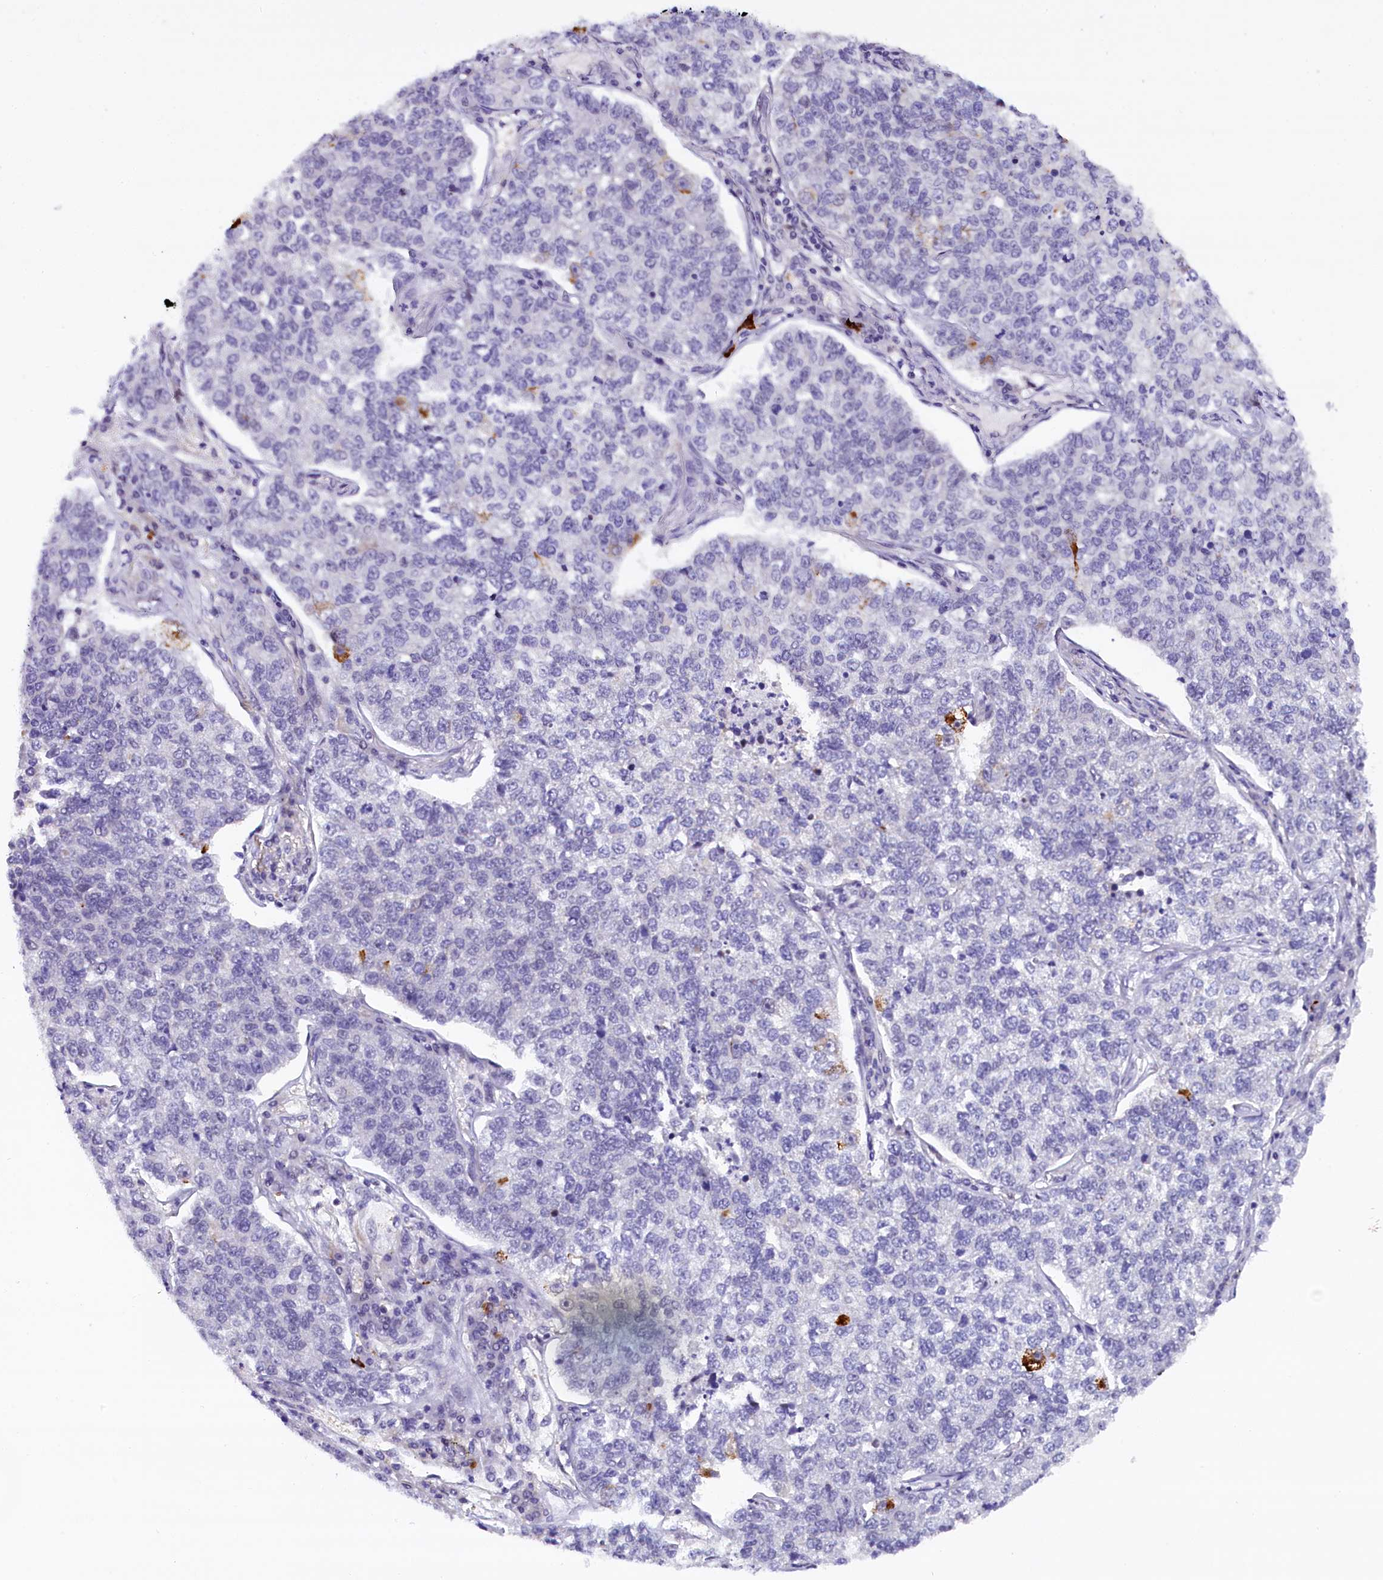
{"staining": {"intensity": "negative", "quantity": "none", "location": "none"}, "tissue": "lung cancer", "cell_type": "Tumor cells", "image_type": "cancer", "snomed": [{"axis": "morphology", "description": "Adenocarcinoma, NOS"}, {"axis": "topography", "description": "Lung"}], "caption": "Tumor cells show no significant protein positivity in lung adenocarcinoma.", "gene": "IQCN", "patient": {"sex": "male", "age": 49}}